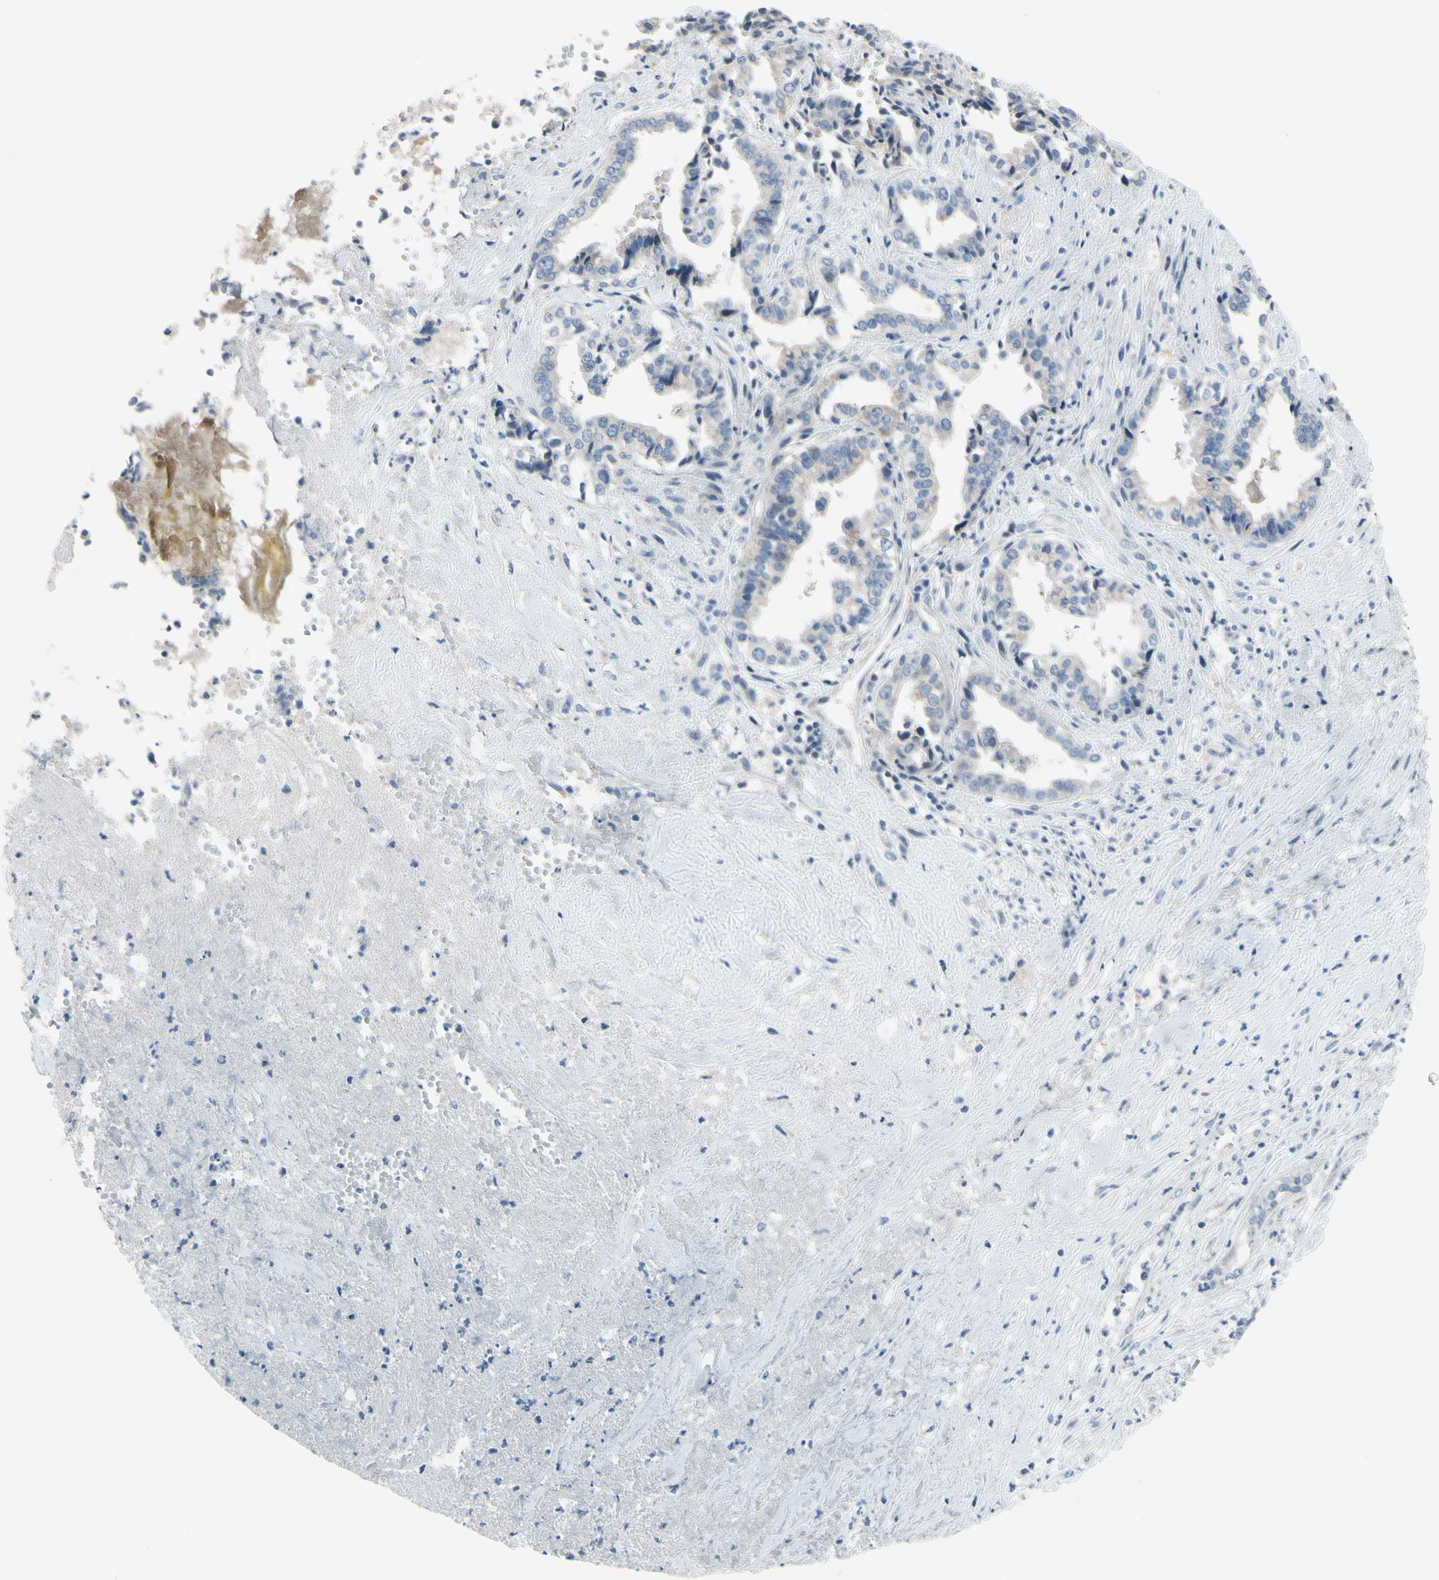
{"staining": {"intensity": "negative", "quantity": "none", "location": "none"}, "tissue": "liver cancer", "cell_type": "Tumor cells", "image_type": "cancer", "snomed": [{"axis": "morphology", "description": "Cholangiocarcinoma"}, {"axis": "topography", "description": "Liver"}], "caption": "Tumor cells show no significant expression in liver cholangiocarcinoma.", "gene": "MAP2", "patient": {"sex": "female", "age": 61}}